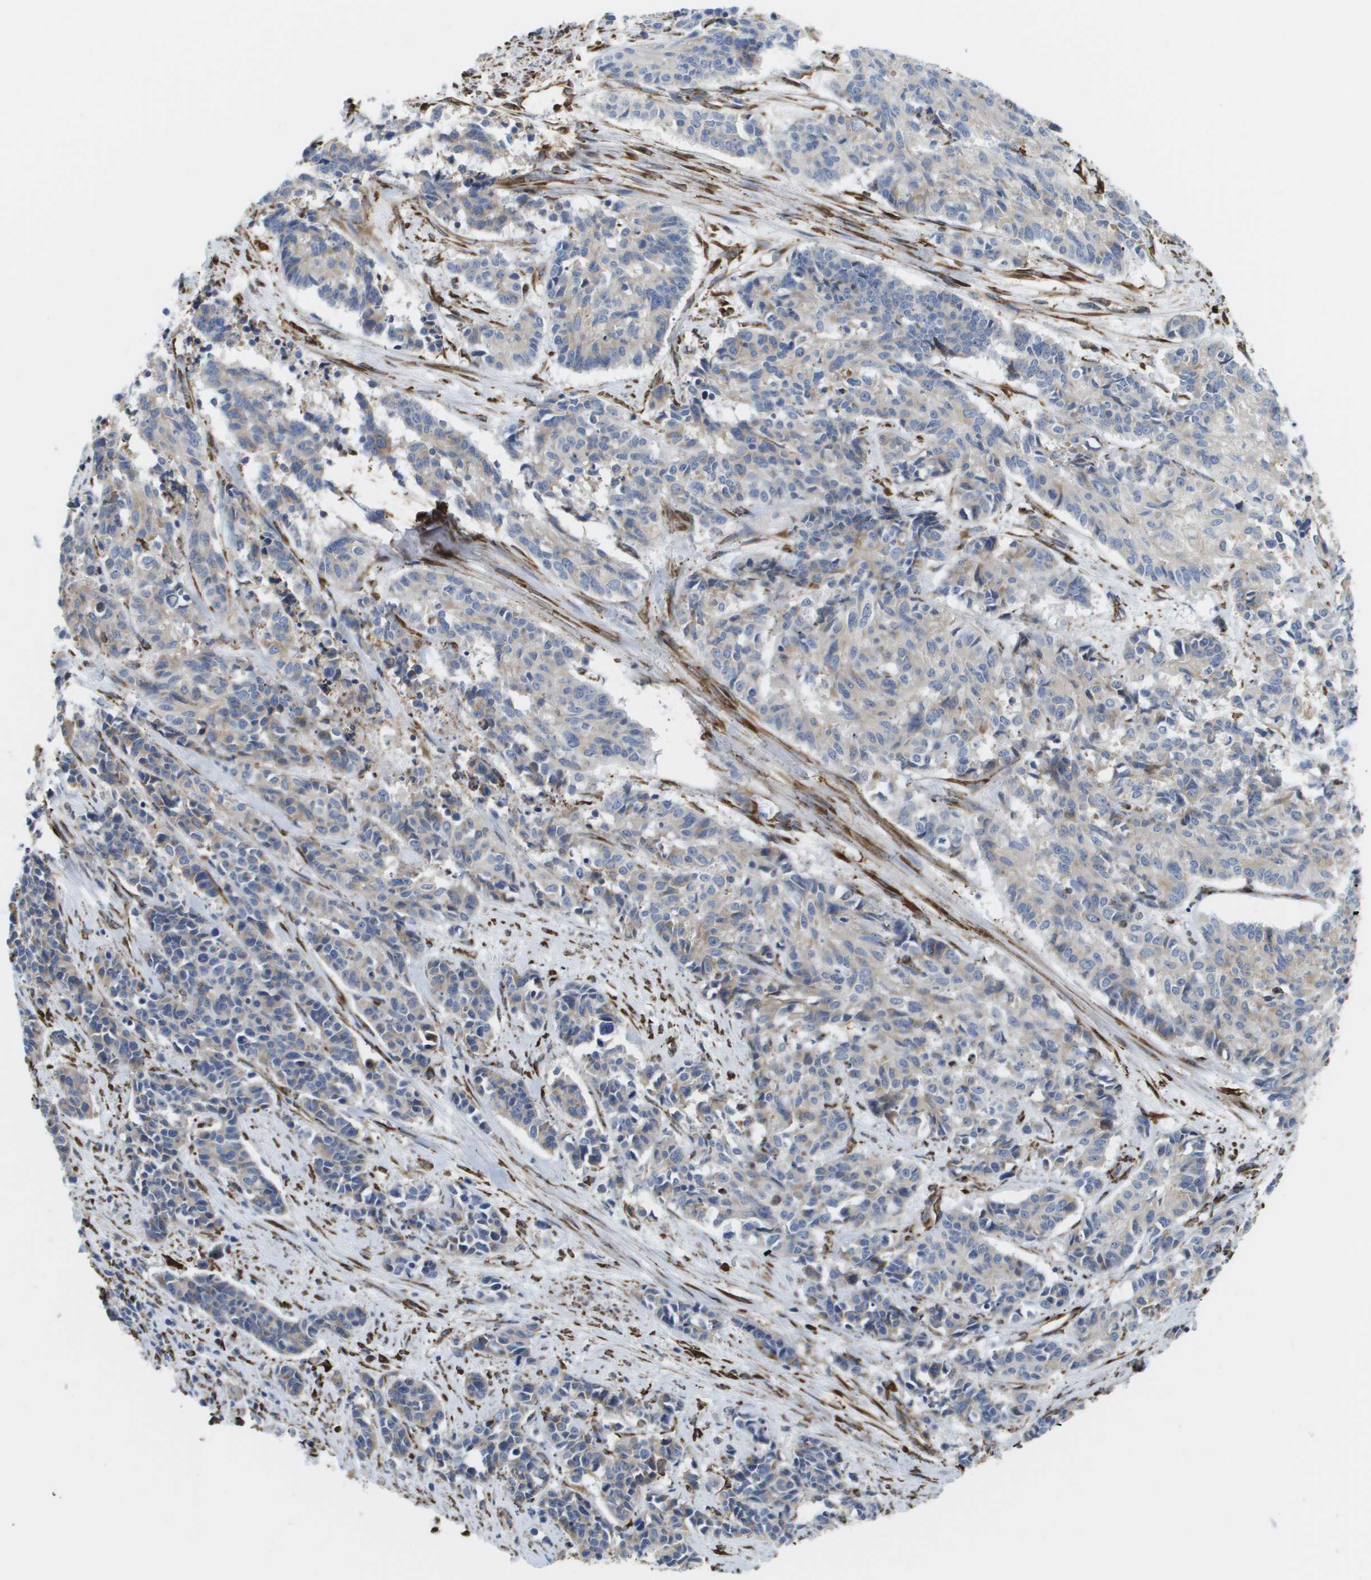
{"staining": {"intensity": "negative", "quantity": "none", "location": "none"}, "tissue": "cervical cancer", "cell_type": "Tumor cells", "image_type": "cancer", "snomed": [{"axis": "morphology", "description": "Squamous cell carcinoma, NOS"}, {"axis": "topography", "description": "Cervix"}], "caption": "Image shows no significant protein positivity in tumor cells of squamous cell carcinoma (cervical).", "gene": "ST3GAL2", "patient": {"sex": "female", "age": 35}}